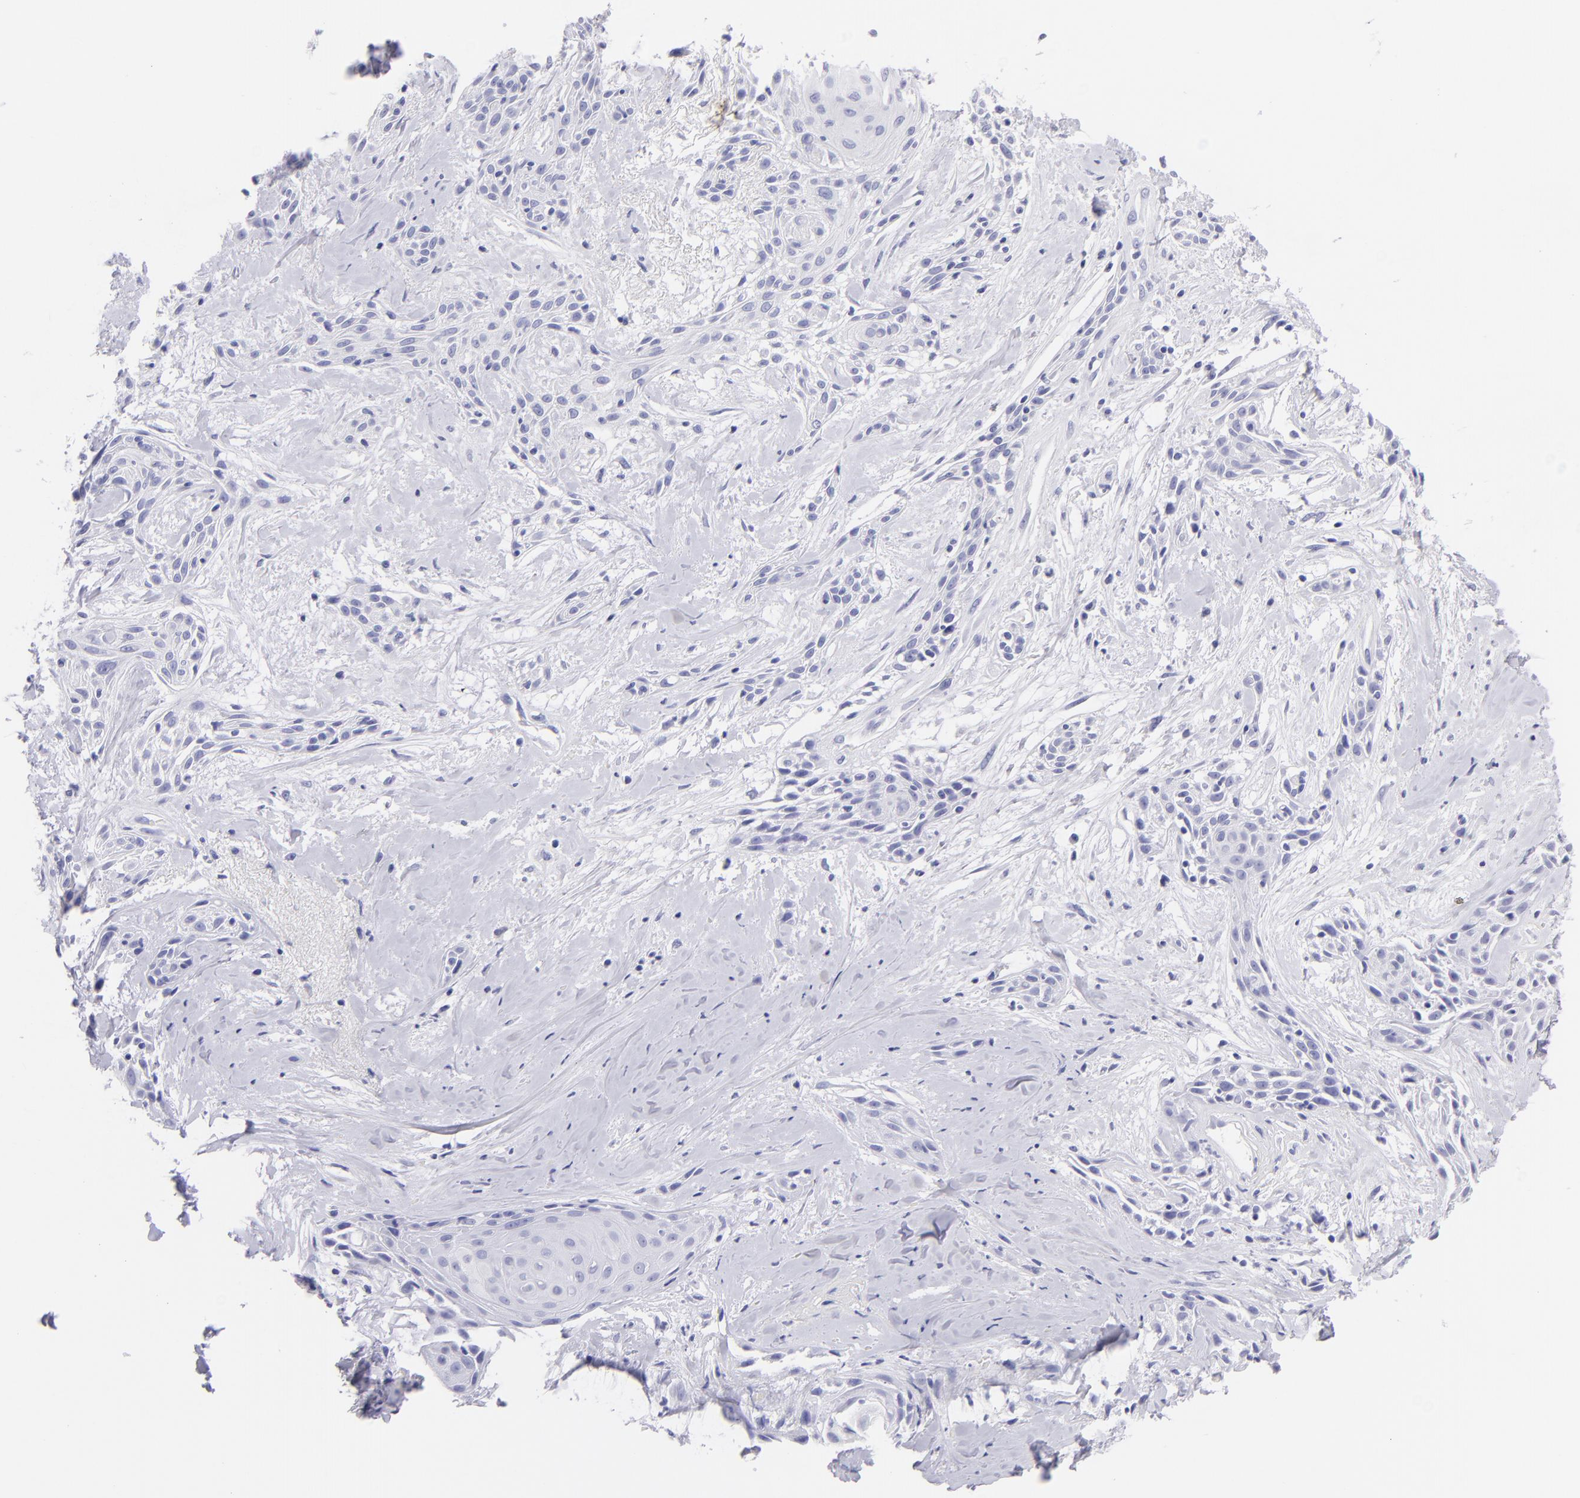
{"staining": {"intensity": "negative", "quantity": "none", "location": "none"}, "tissue": "skin cancer", "cell_type": "Tumor cells", "image_type": "cancer", "snomed": [{"axis": "morphology", "description": "Squamous cell carcinoma, NOS"}, {"axis": "topography", "description": "Skin"}, {"axis": "topography", "description": "Anal"}], "caption": "Tumor cells are negative for protein expression in human skin squamous cell carcinoma.", "gene": "CNP", "patient": {"sex": "male", "age": 64}}